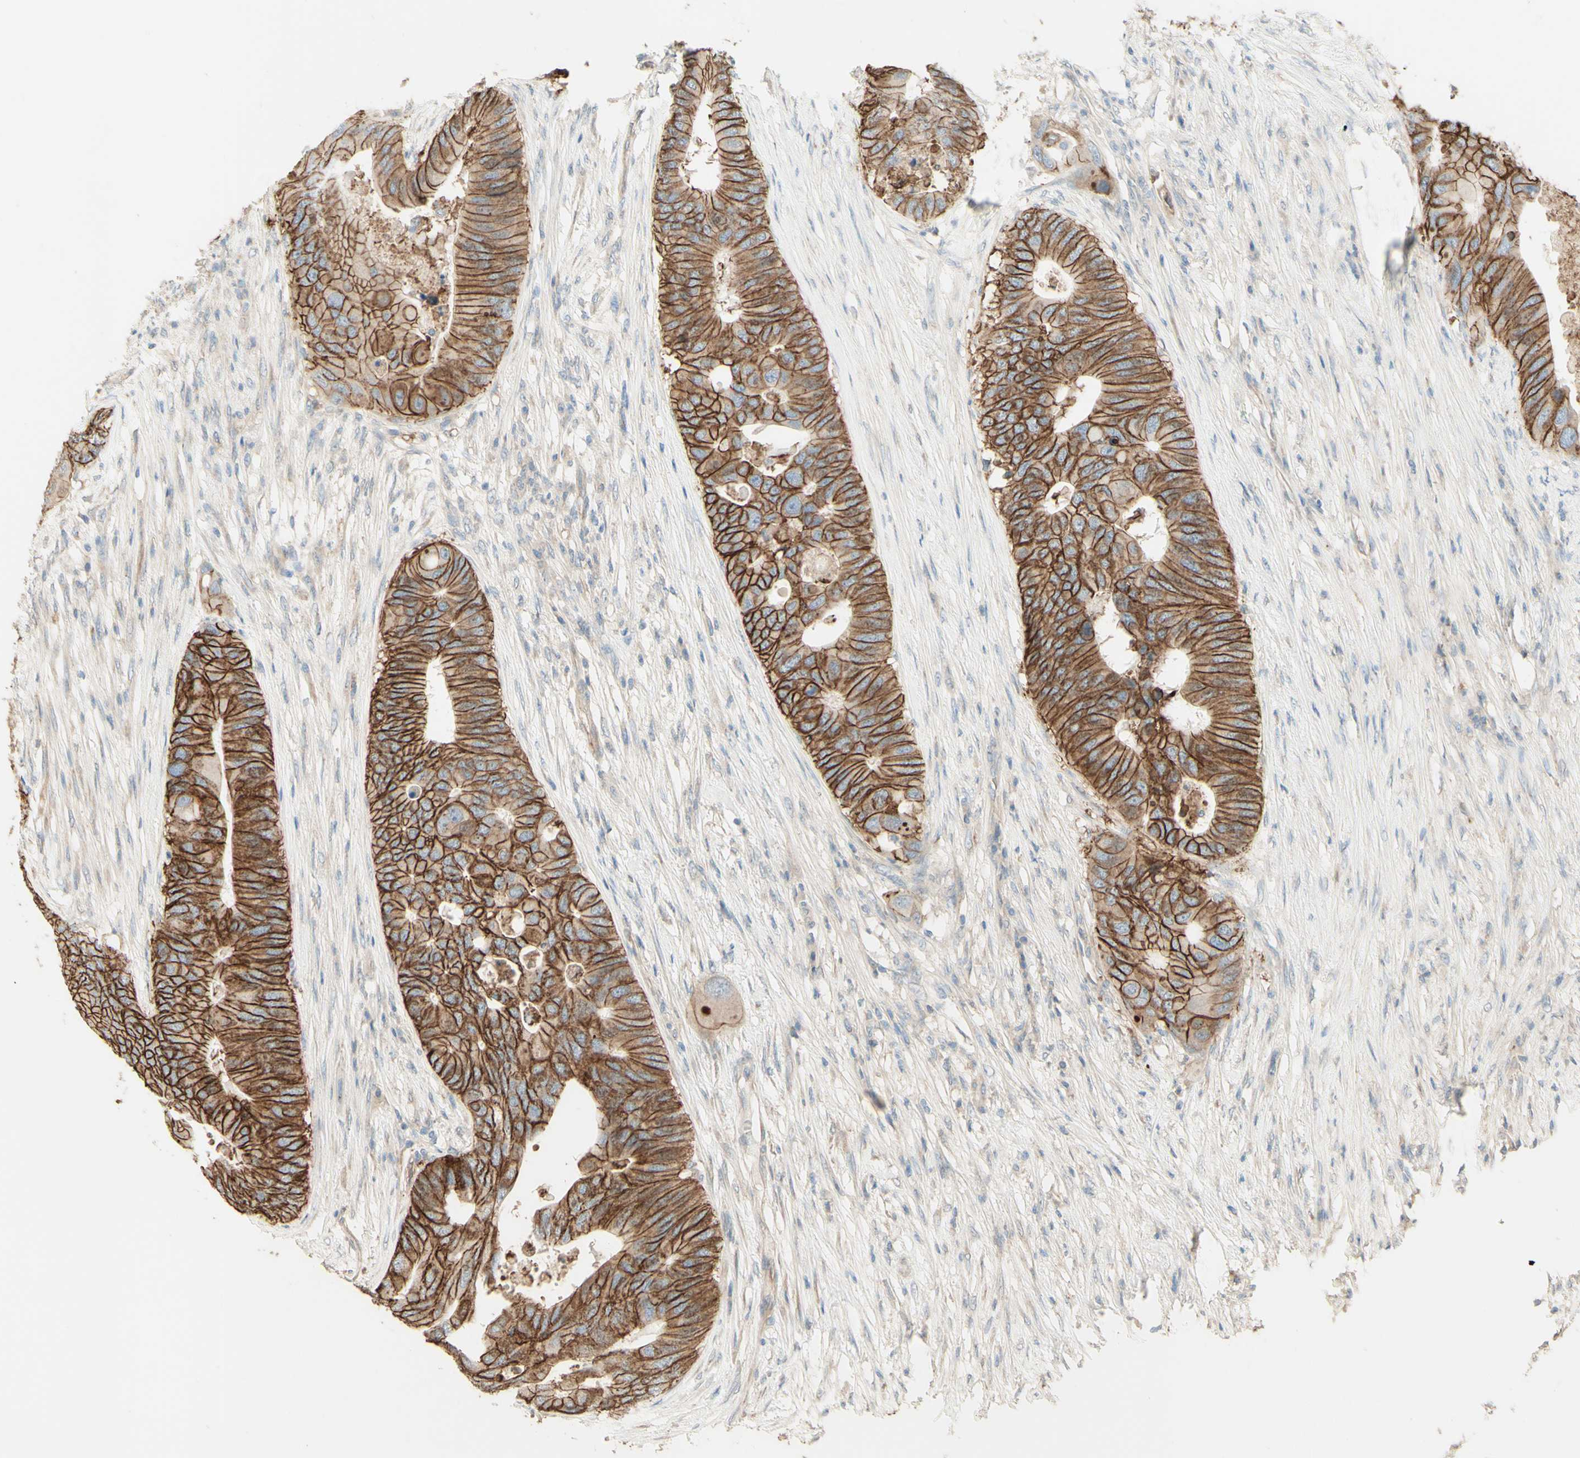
{"staining": {"intensity": "moderate", "quantity": ">75%", "location": "cytoplasmic/membranous"}, "tissue": "colorectal cancer", "cell_type": "Tumor cells", "image_type": "cancer", "snomed": [{"axis": "morphology", "description": "Adenocarcinoma, NOS"}, {"axis": "topography", "description": "Colon"}], "caption": "Moderate cytoplasmic/membranous staining for a protein is identified in approximately >75% of tumor cells of colorectal cancer (adenocarcinoma) using immunohistochemistry (IHC).", "gene": "RNF149", "patient": {"sex": "male", "age": 71}}